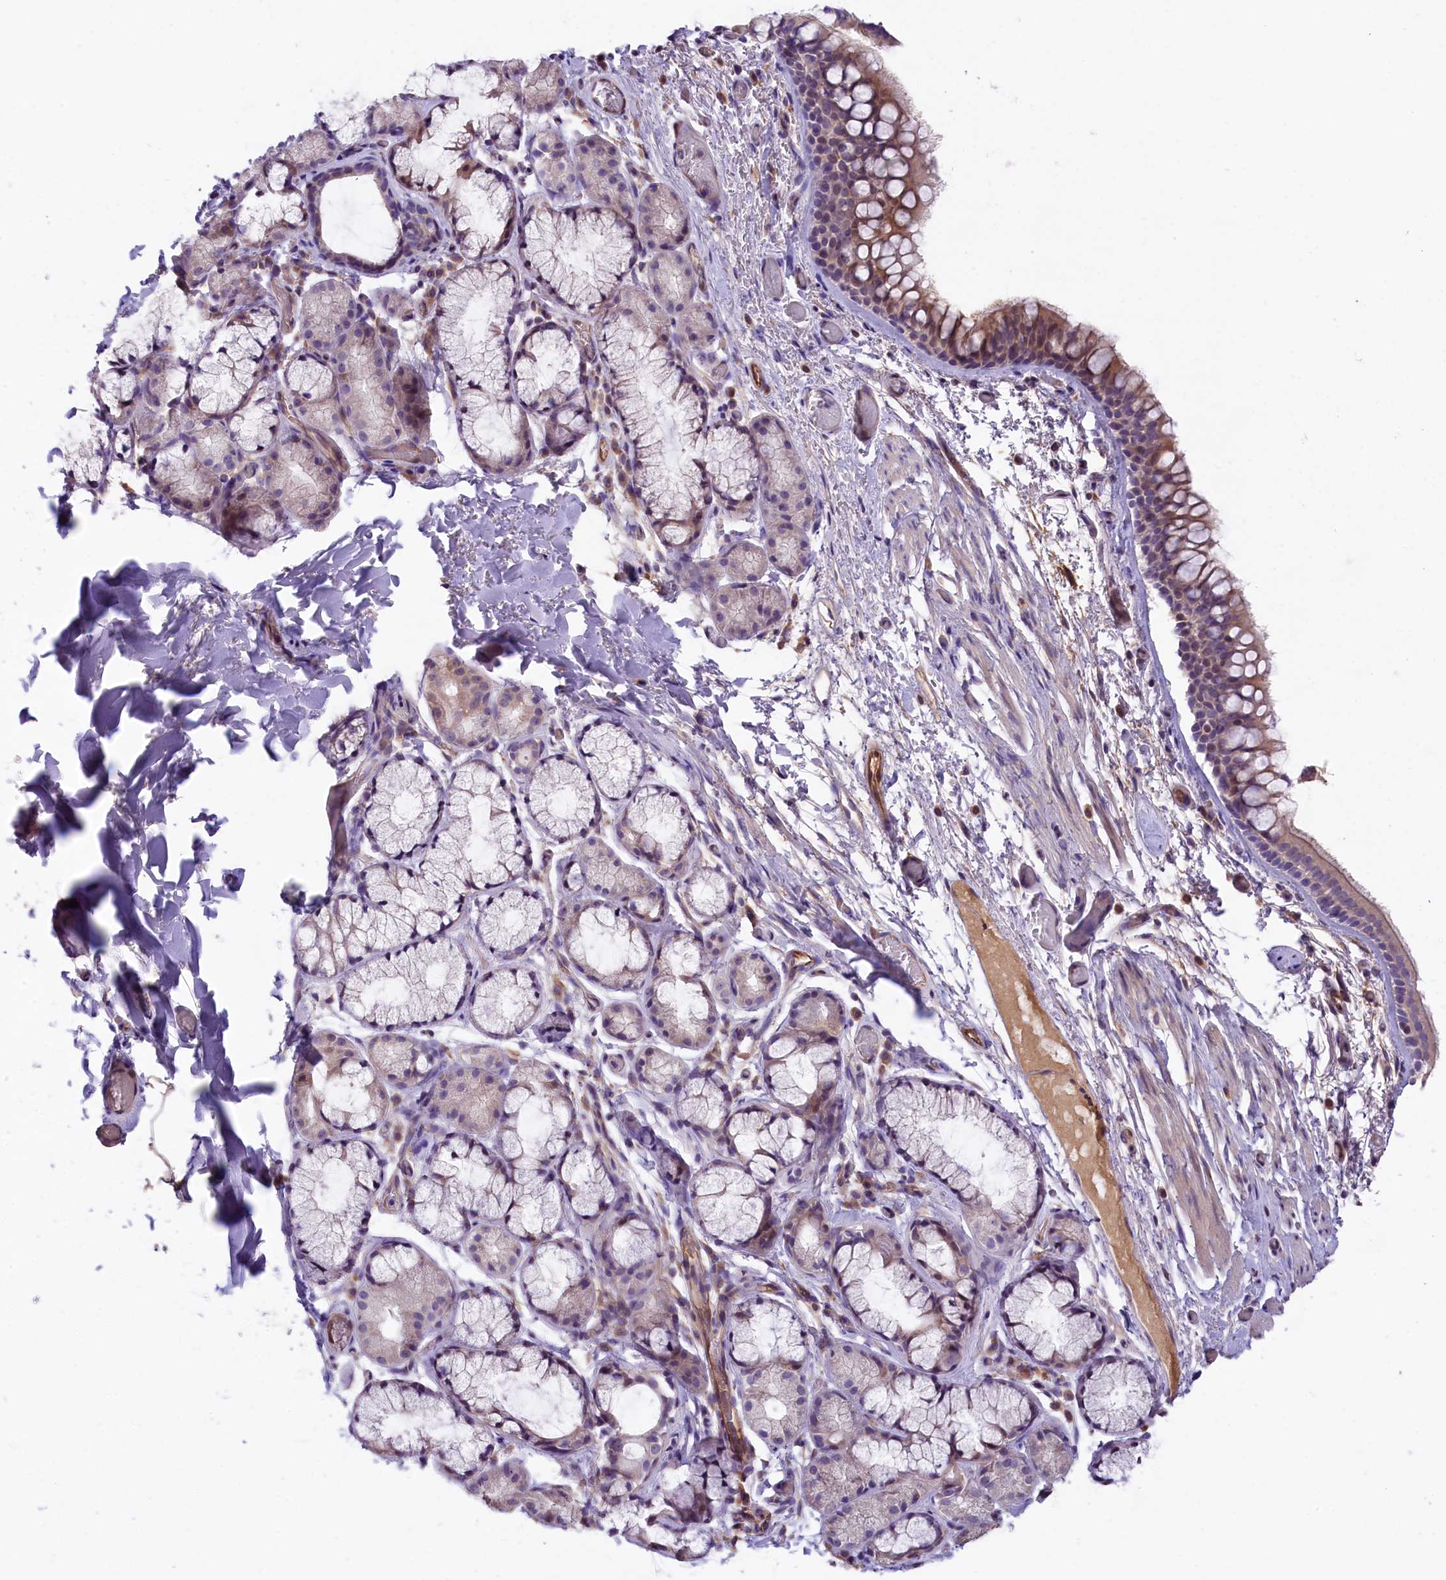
{"staining": {"intensity": "weak", "quantity": ">75%", "location": "cytoplasmic/membranous"}, "tissue": "bronchus", "cell_type": "Respiratory epithelial cells", "image_type": "normal", "snomed": [{"axis": "morphology", "description": "Normal tissue, NOS"}, {"axis": "topography", "description": "Bronchus"}], "caption": "An immunohistochemistry (IHC) micrograph of benign tissue is shown. Protein staining in brown highlights weak cytoplasmic/membranous positivity in bronchus within respiratory epithelial cells.", "gene": "CCDC32", "patient": {"sex": "male", "age": 65}}